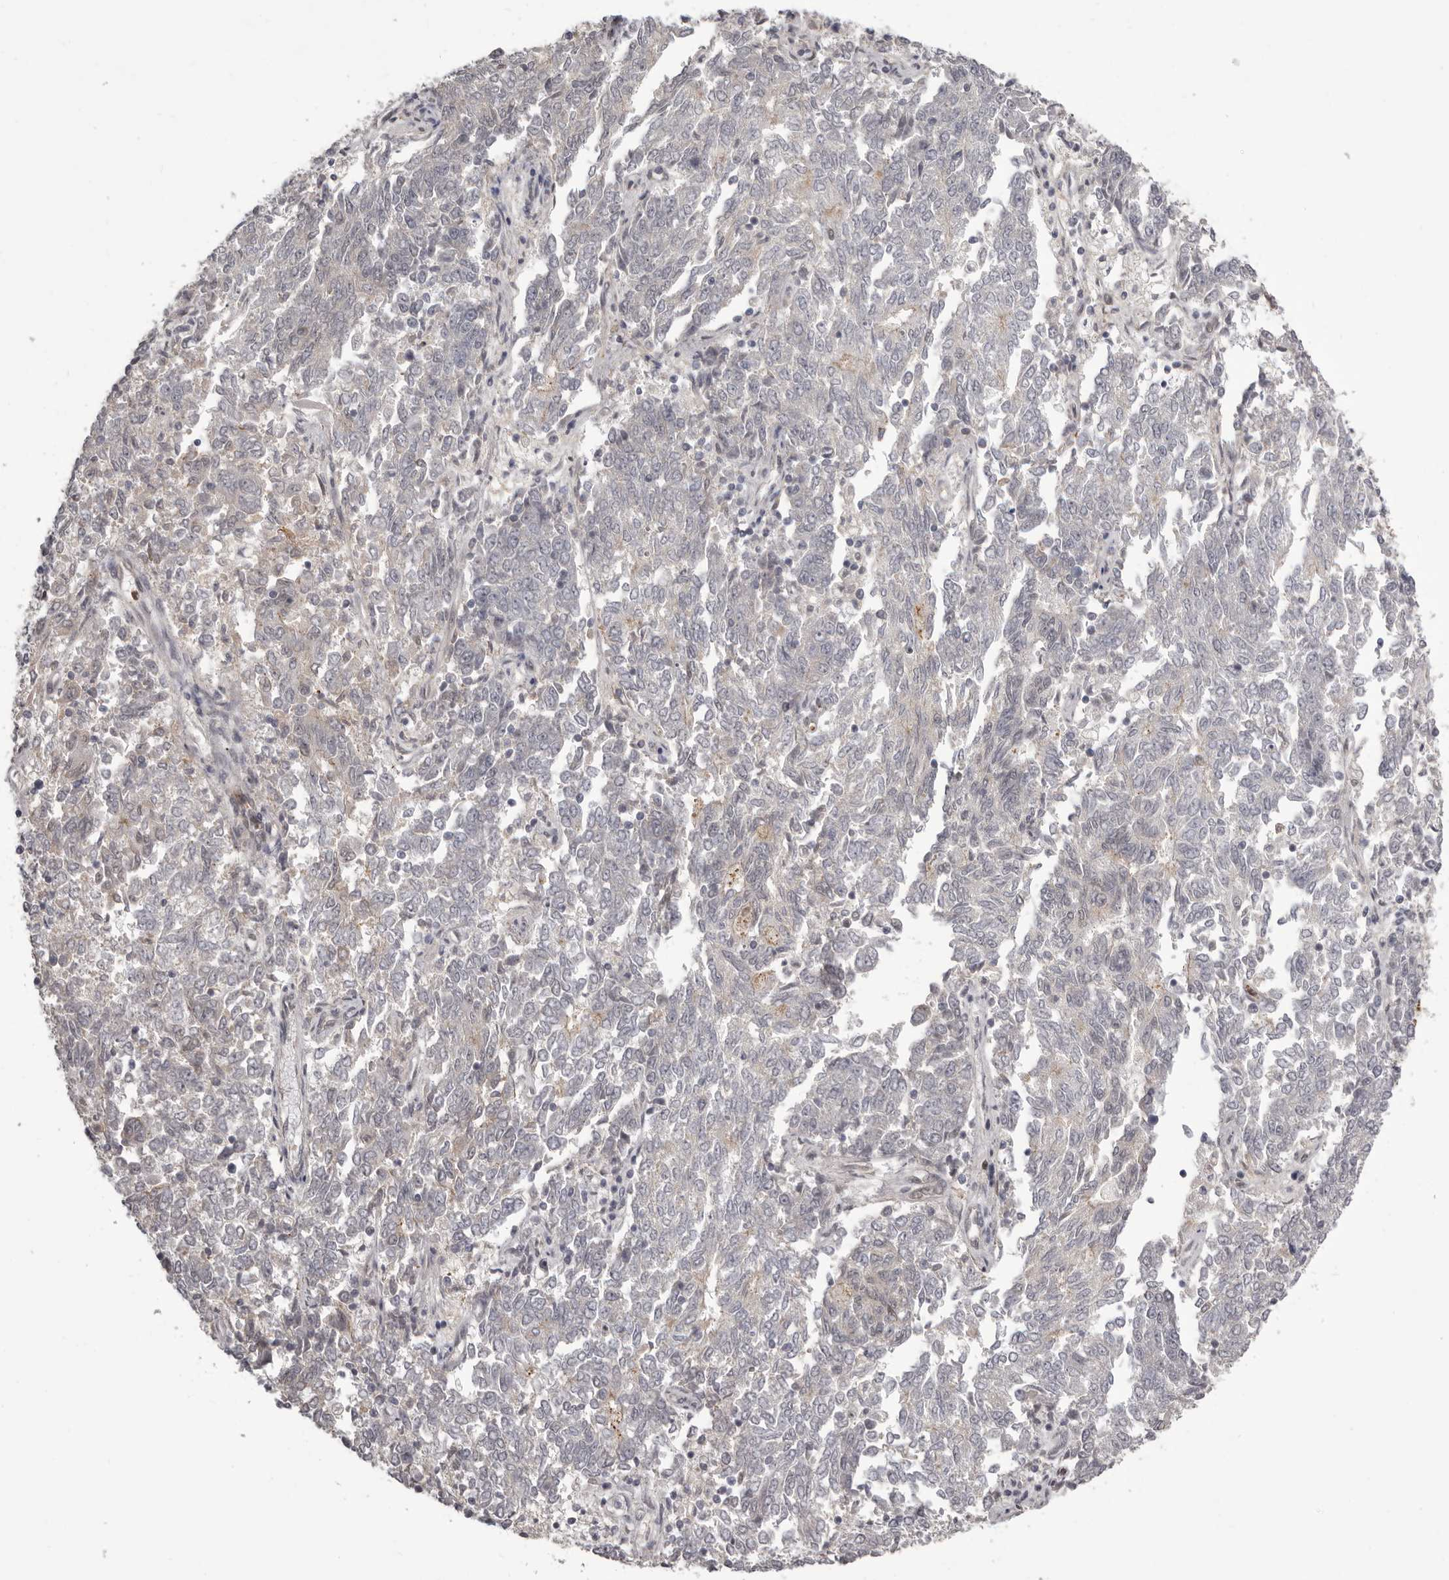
{"staining": {"intensity": "negative", "quantity": "none", "location": "none"}, "tissue": "endometrial cancer", "cell_type": "Tumor cells", "image_type": "cancer", "snomed": [{"axis": "morphology", "description": "Adenocarcinoma, NOS"}, {"axis": "topography", "description": "Endometrium"}], "caption": "An image of human endometrial adenocarcinoma is negative for staining in tumor cells.", "gene": "RNF2", "patient": {"sex": "female", "age": 80}}